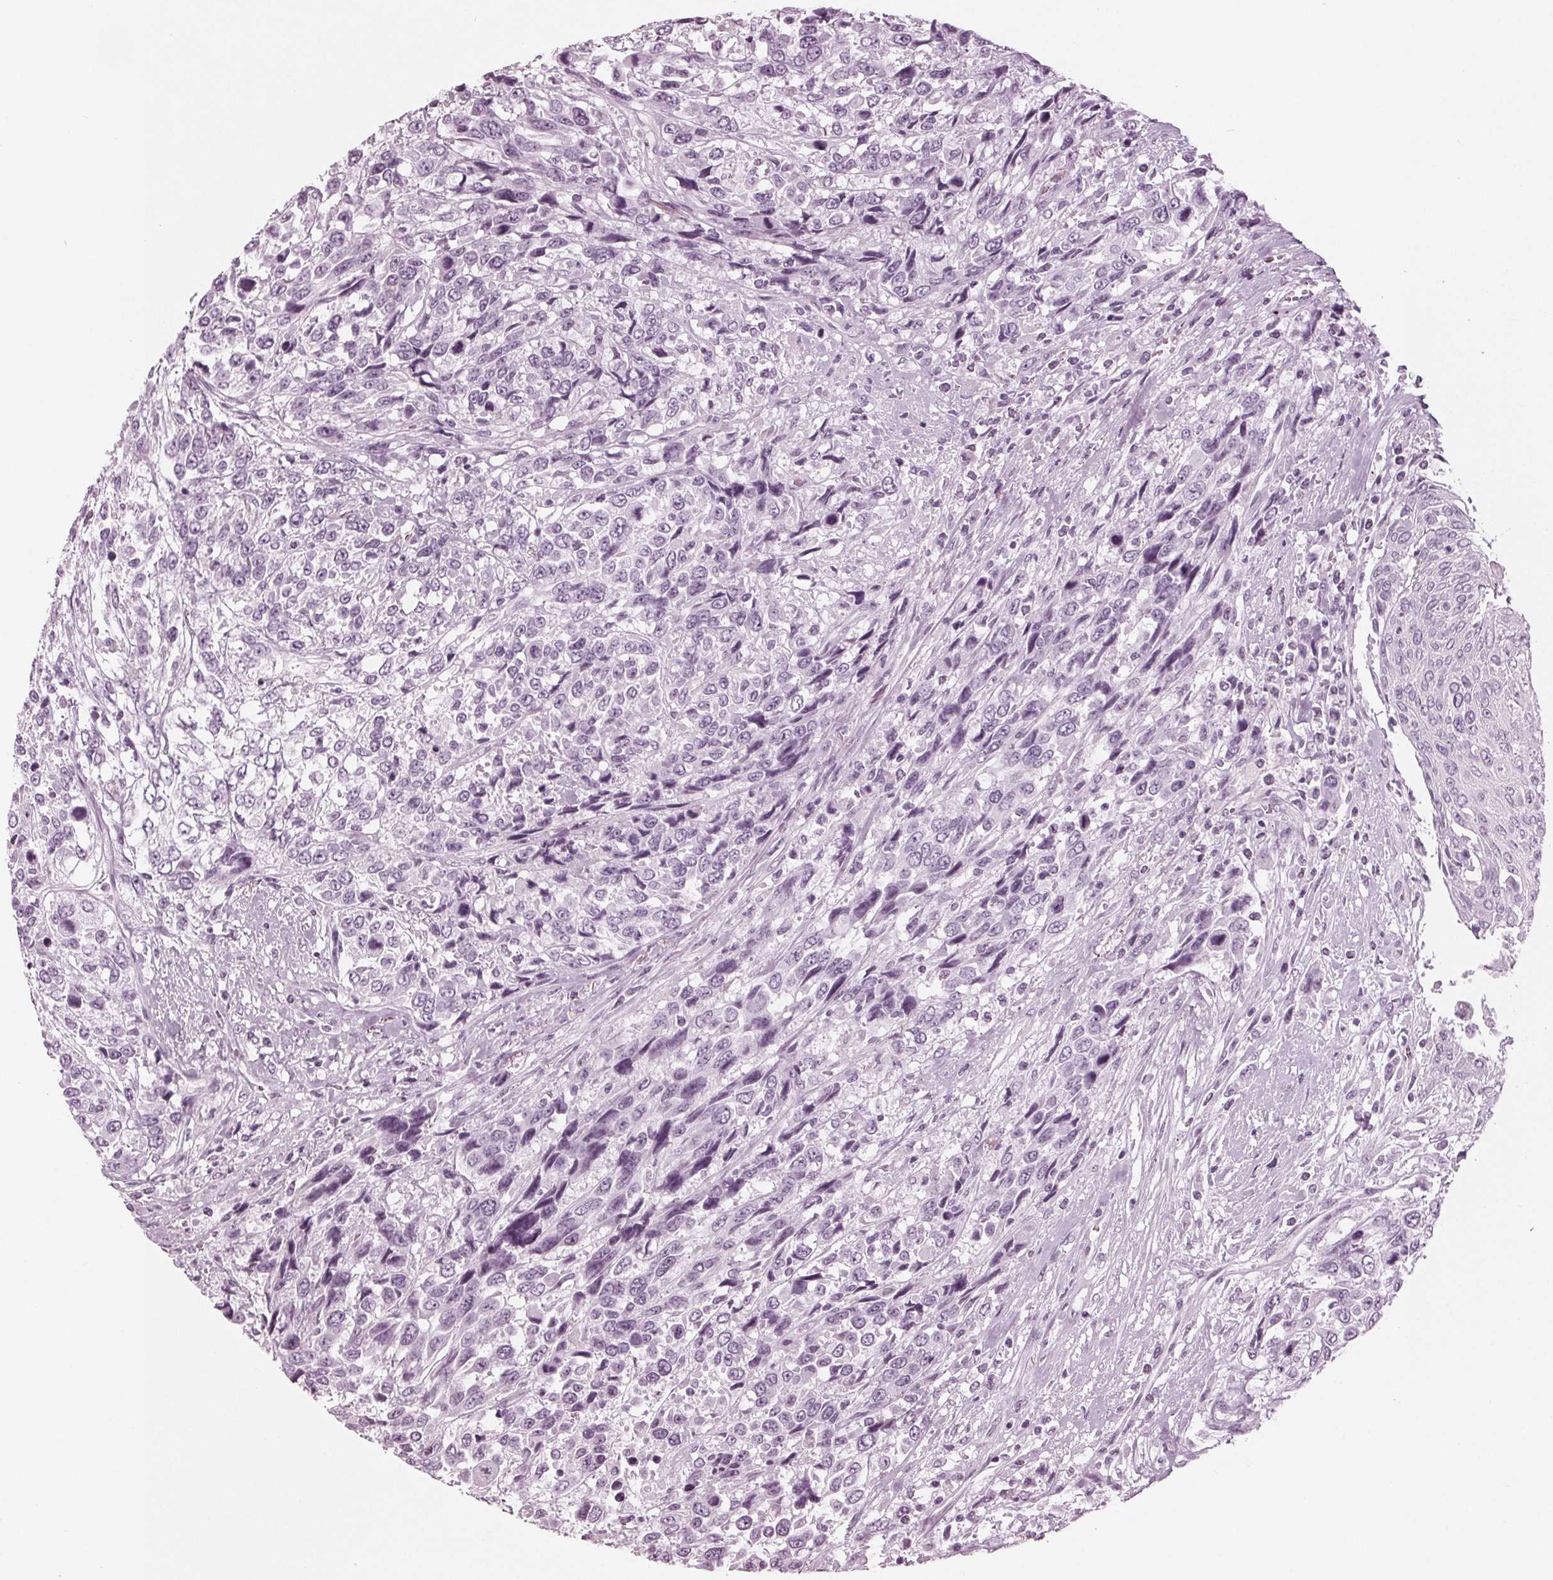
{"staining": {"intensity": "negative", "quantity": "none", "location": "none"}, "tissue": "urothelial cancer", "cell_type": "Tumor cells", "image_type": "cancer", "snomed": [{"axis": "morphology", "description": "Urothelial carcinoma, High grade"}, {"axis": "topography", "description": "Urinary bladder"}], "caption": "An IHC image of urothelial cancer is shown. There is no staining in tumor cells of urothelial cancer.", "gene": "KRT28", "patient": {"sex": "female", "age": 70}}